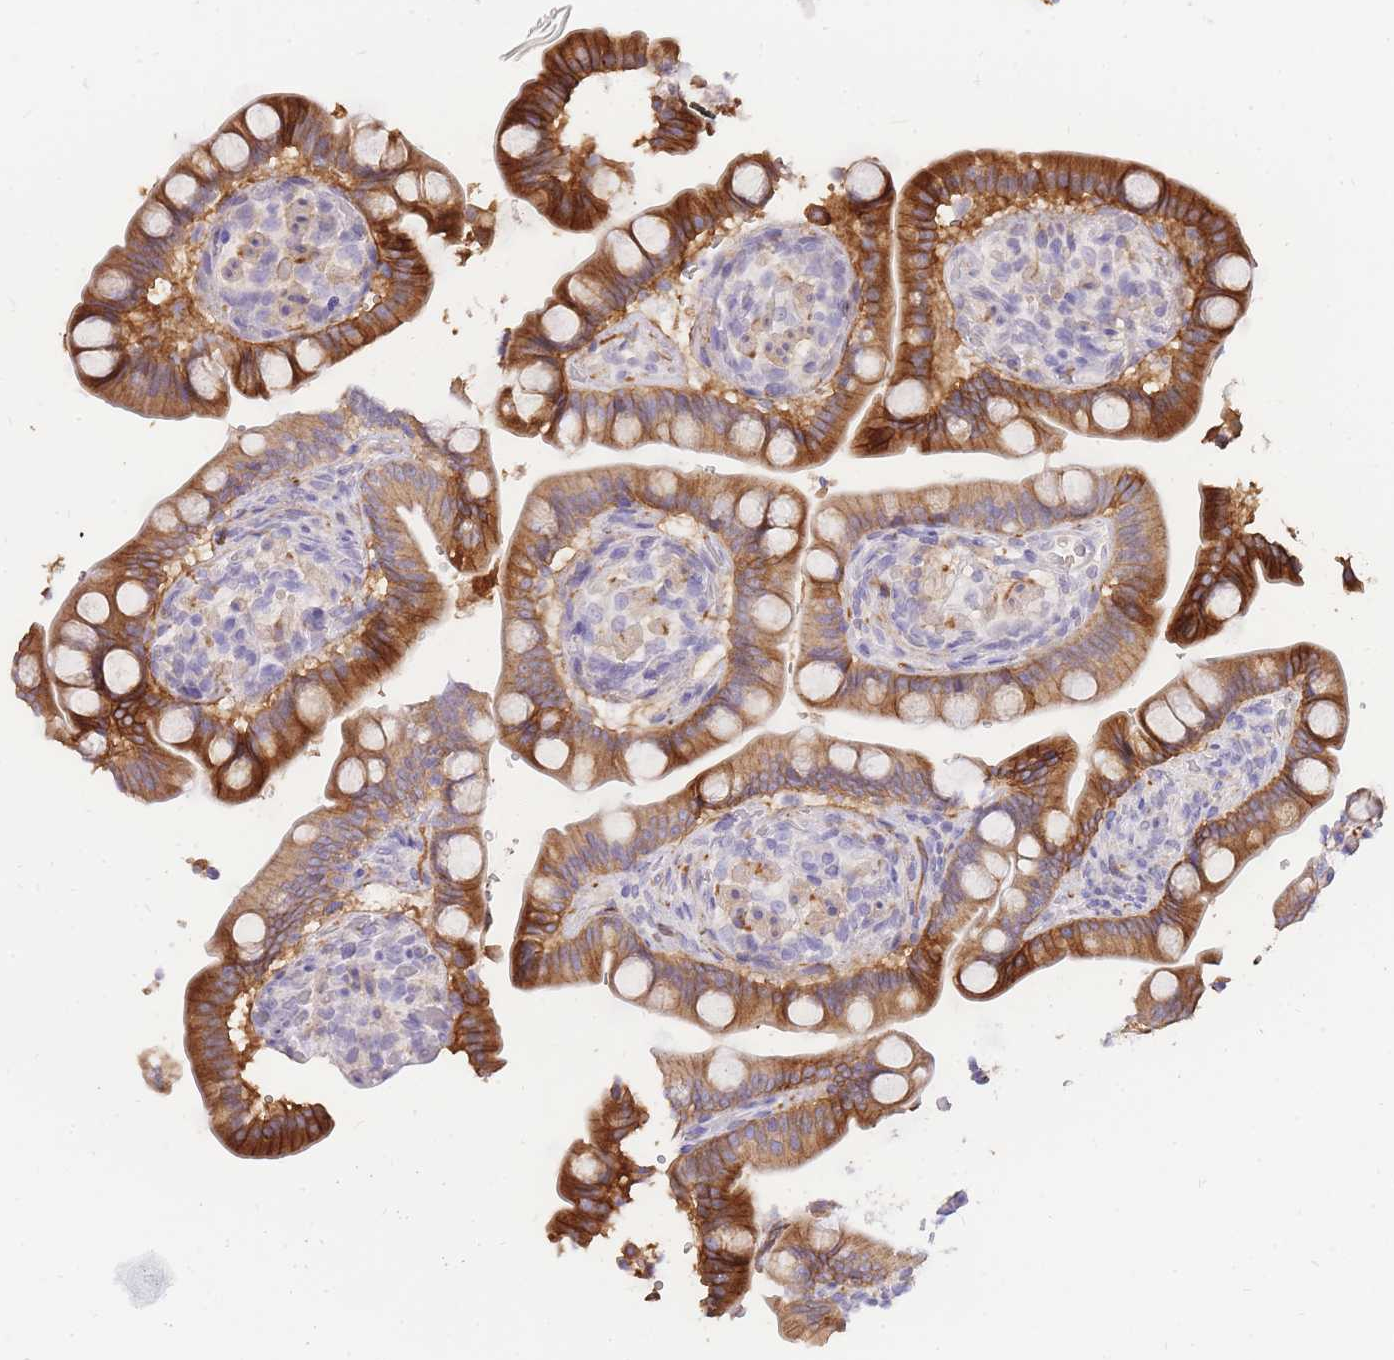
{"staining": {"intensity": "negative", "quantity": "none", "location": "none"}, "tissue": "colon", "cell_type": "Endothelial cells", "image_type": "normal", "snomed": [{"axis": "morphology", "description": "Normal tissue, NOS"}, {"axis": "topography", "description": "Smooth muscle"}, {"axis": "topography", "description": "Colon"}], "caption": "A histopathology image of human colon is negative for staining in endothelial cells. (DAB immunohistochemistry (IHC), high magnification).", "gene": "C2orf88", "patient": {"sex": "male", "age": 73}}